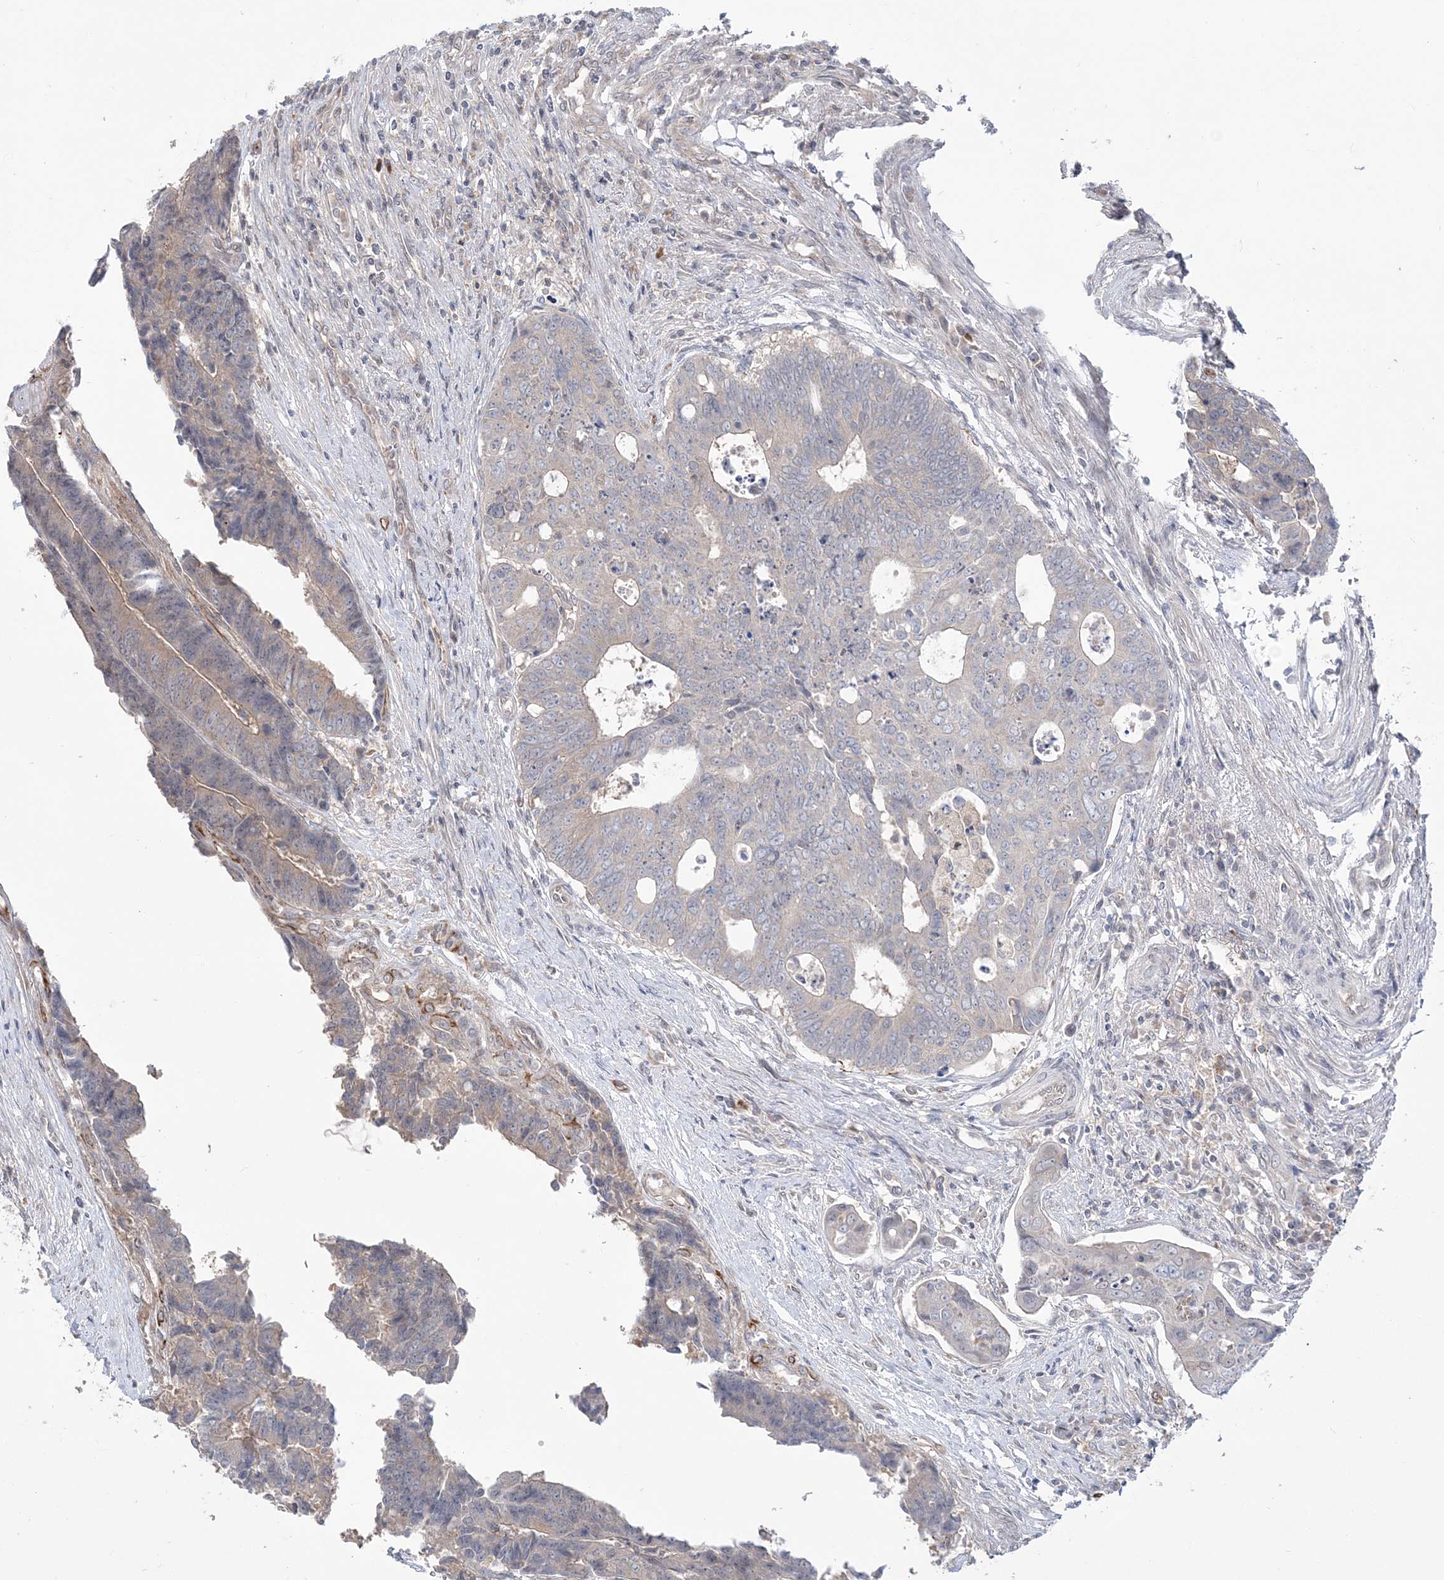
{"staining": {"intensity": "weak", "quantity": "<25%", "location": "cytoplasmic/membranous"}, "tissue": "colorectal cancer", "cell_type": "Tumor cells", "image_type": "cancer", "snomed": [{"axis": "morphology", "description": "Adenocarcinoma, NOS"}, {"axis": "topography", "description": "Rectum"}], "caption": "Human colorectal cancer (adenocarcinoma) stained for a protein using immunohistochemistry (IHC) demonstrates no expression in tumor cells.", "gene": "DHX57", "patient": {"sex": "male", "age": 84}}